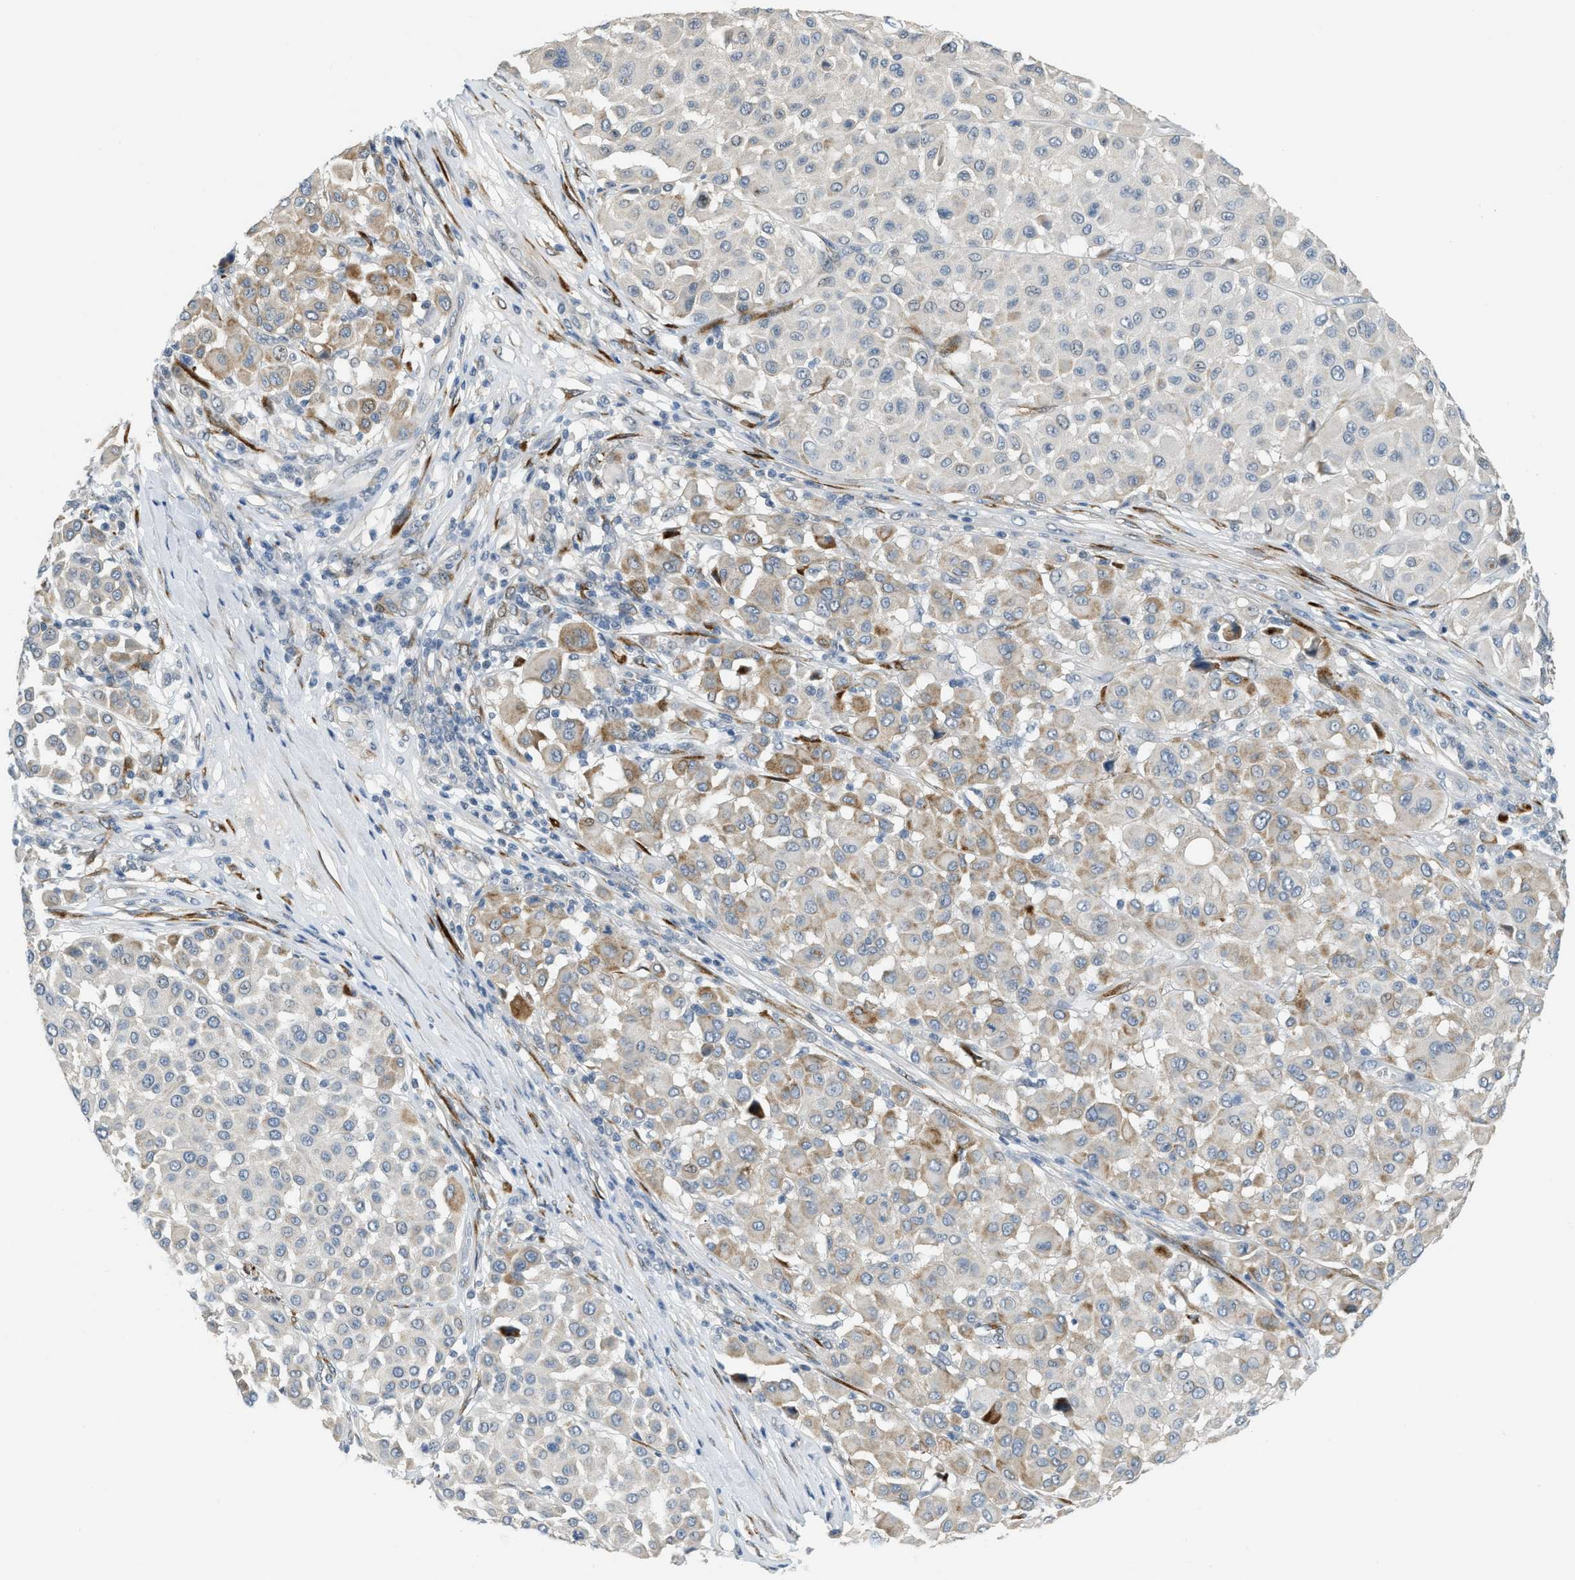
{"staining": {"intensity": "moderate", "quantity": "<25%", "location": "cytoplasmic/membranous"}, "tissue": "melanoma", "cell_type": "Tumor cells", "image_type": "cancer", "snomed": [{"axis": "morphology", "description": "Malignant melanoma, Metastatic site"}, {"axis": "topography", "description": "Soft tissue"}], "caption": "Immunohistochemical staining of human malignant melanoma (metastatic site) demonstrates low levels of moderate cytoplasmic/membranous staining in about <25% of tumor cells.", "gene": "TMEM154", "patient": {"sex": "male", "age": 41}}